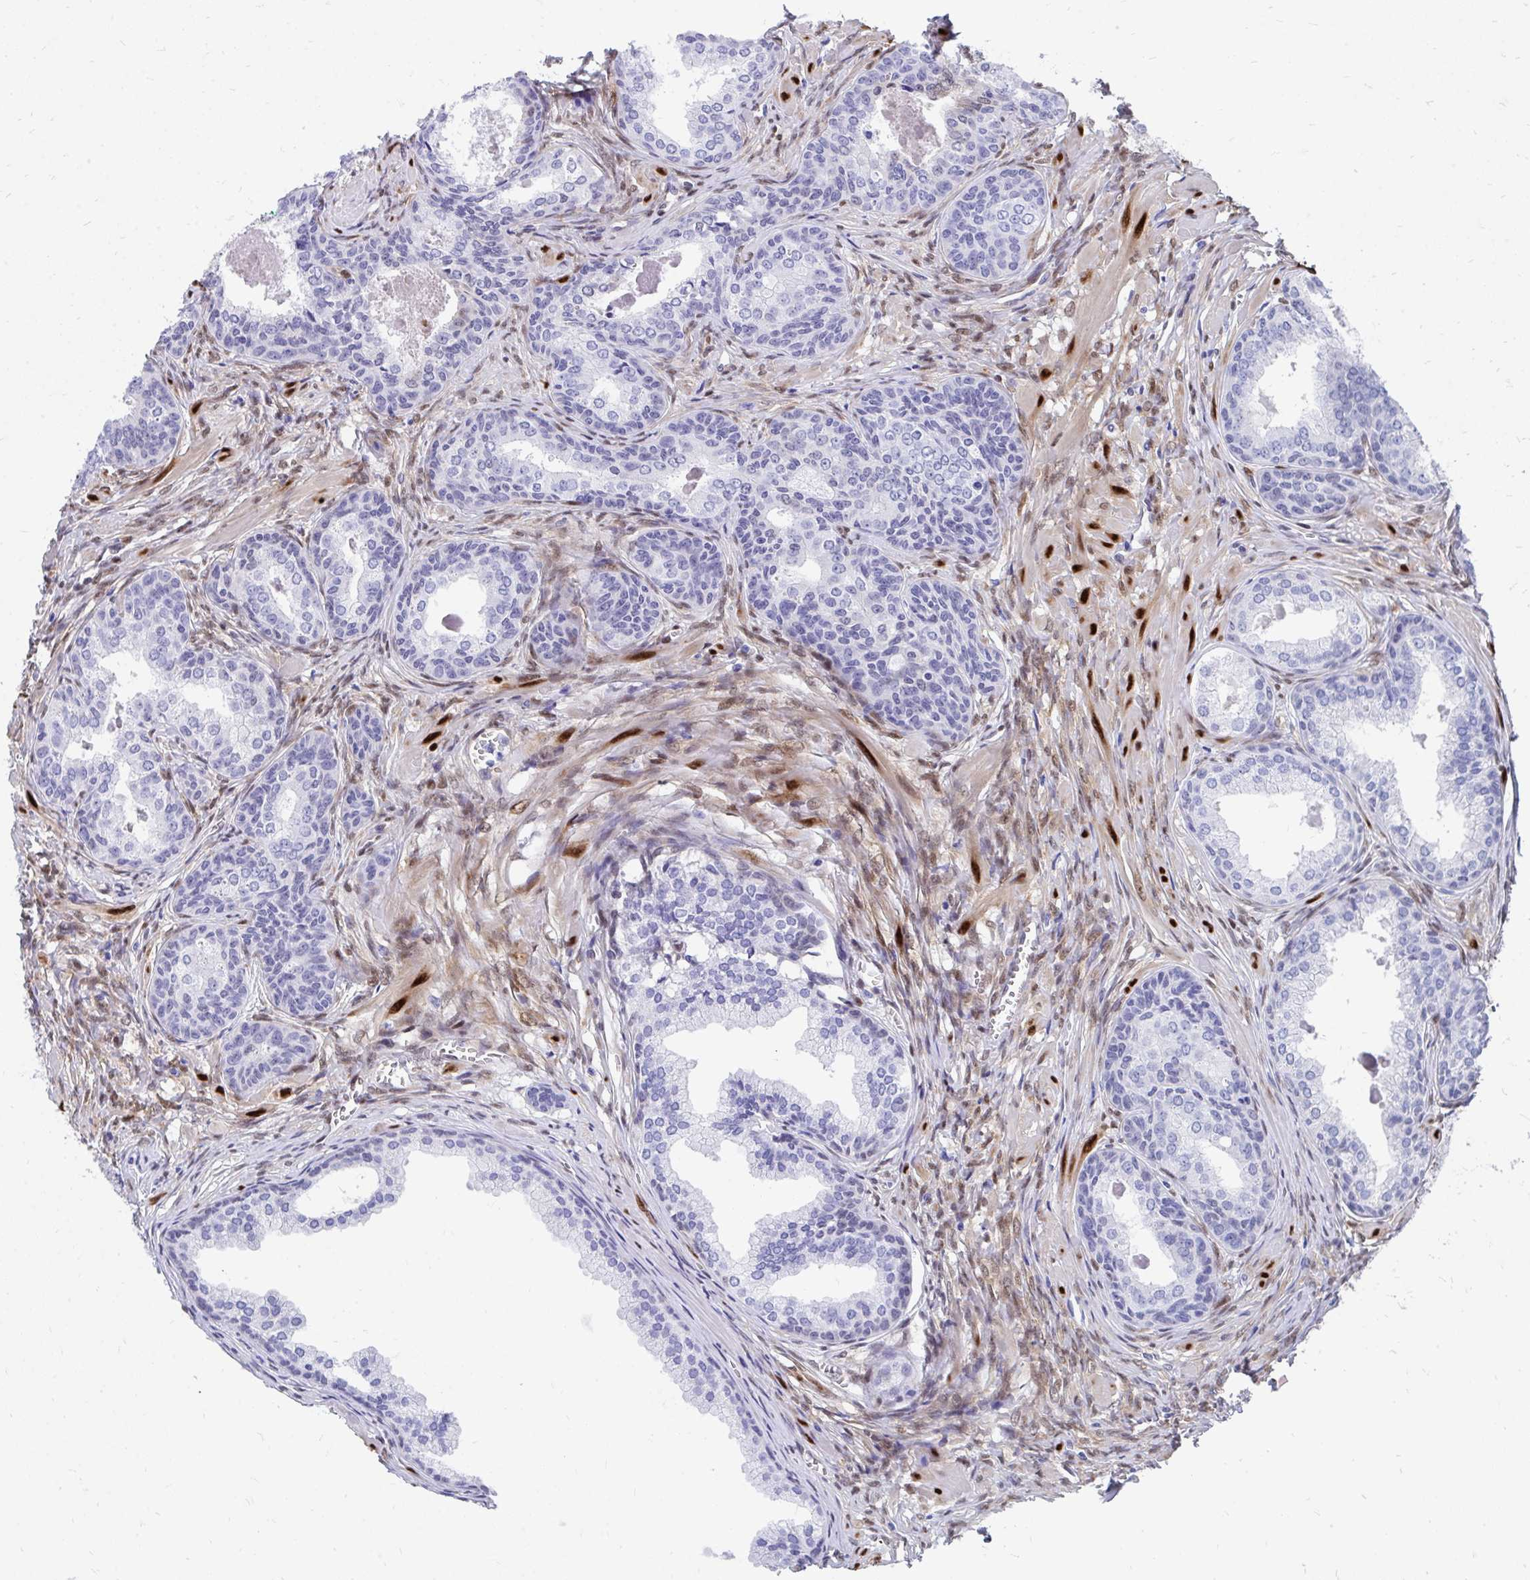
{"staining": {"intensity": "negative", "quantity": "none", "location": "none"}, "tissue": "prostate cancer", "cell_type": "Tumor cells", "image_type": "cancer", "snomed": [{"axis": "morphology", "description": "Adenocarcinoma, High grade"}, {"axis": "topography", "description": "Prostate"}], "caption": "The image demonstrates no staining of tumor cells in prostate cancer.", "gene": "RBPMS", "patient": {"sex": "male", "age": 68}}